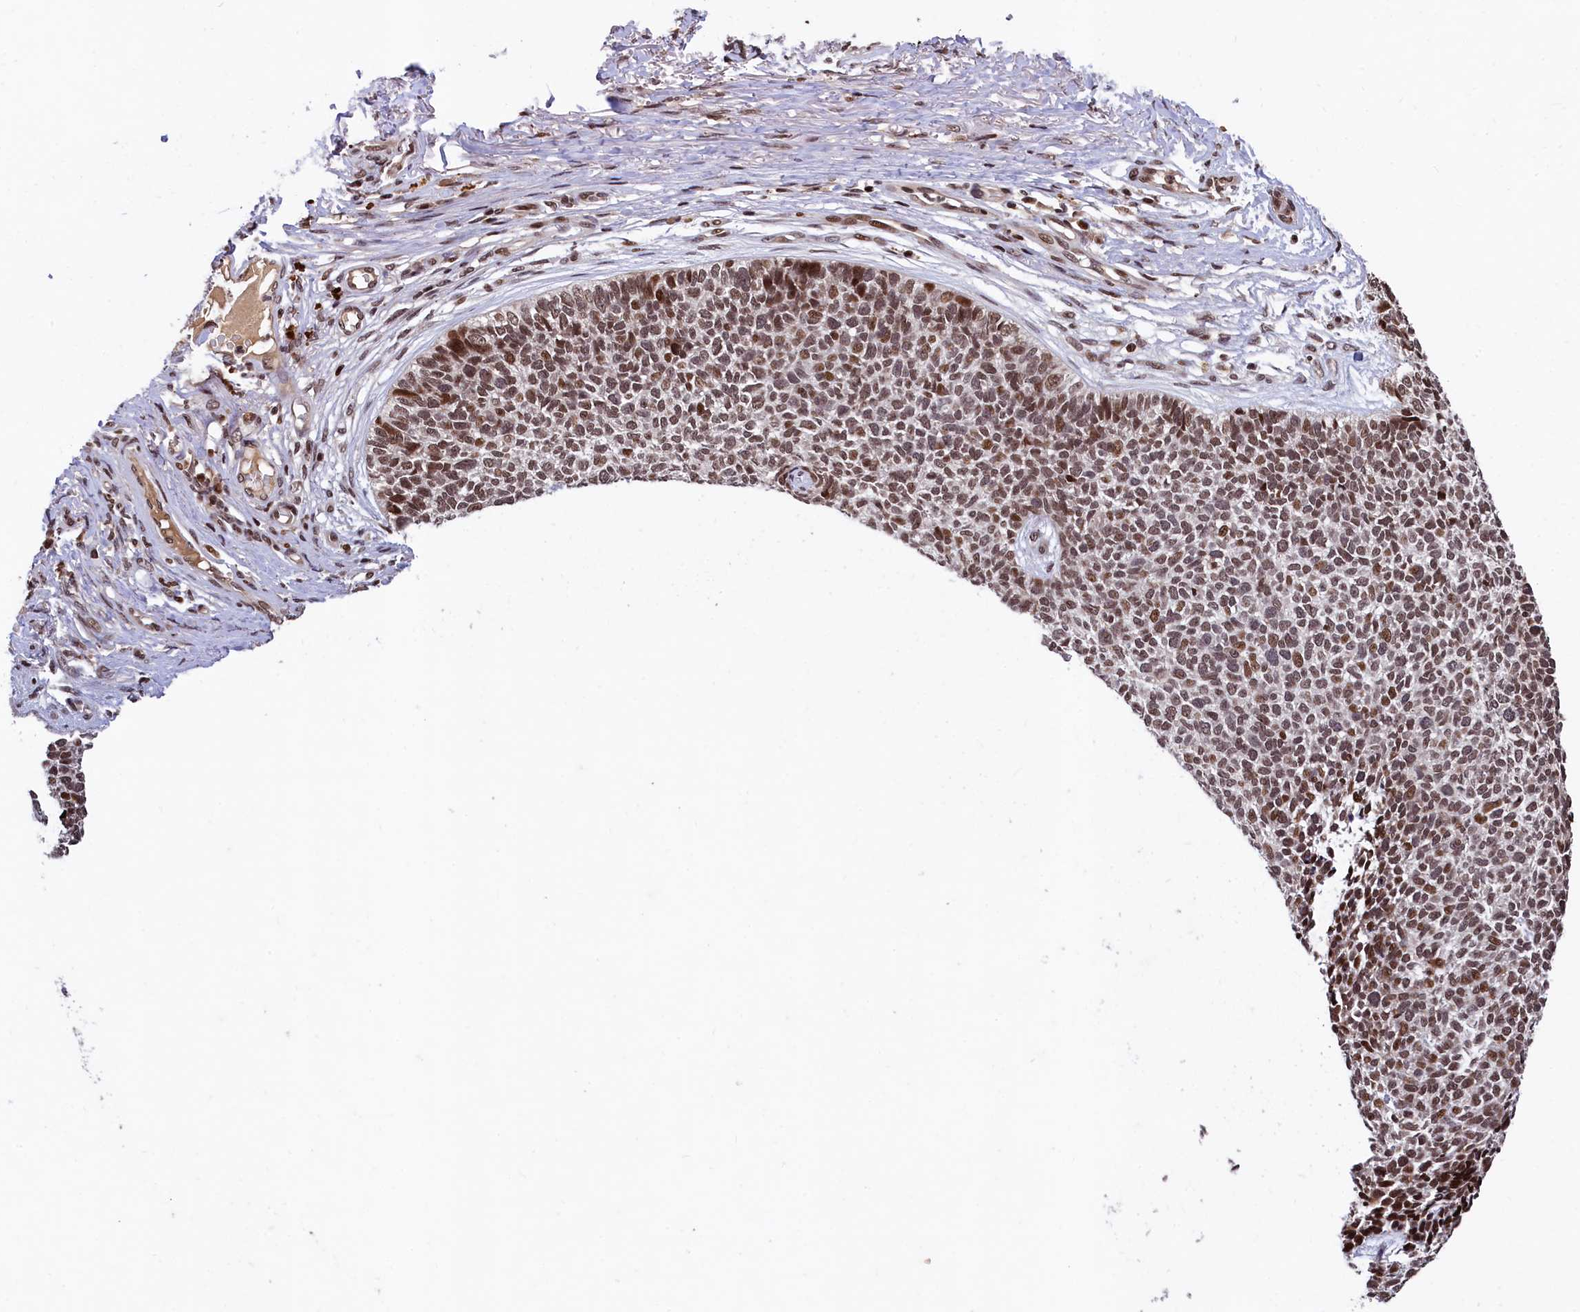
{"staining": {"intensity": "moderate", "quantity": ">75%", "location": "cytoplasmic/membranous,nuclear"}, "tissue": "skin cancer", "cell_type": "Tumor cells", "image_type": "cancer", "snomed": [{"axis": "morphology", "description": "Basal cell carcinoma"}, {"axis": "topography", "description": "Skin"}], "caption": "Skin cancer (basal cell carcinoma) tissue displays moderate cytoplasmic/membranous and nuclear positivity in approximately >75% of tumor cells, visualized by immunohistochemistry.", "gene": "FAM217B", "patient": {"sex": "female", "age": 84}}